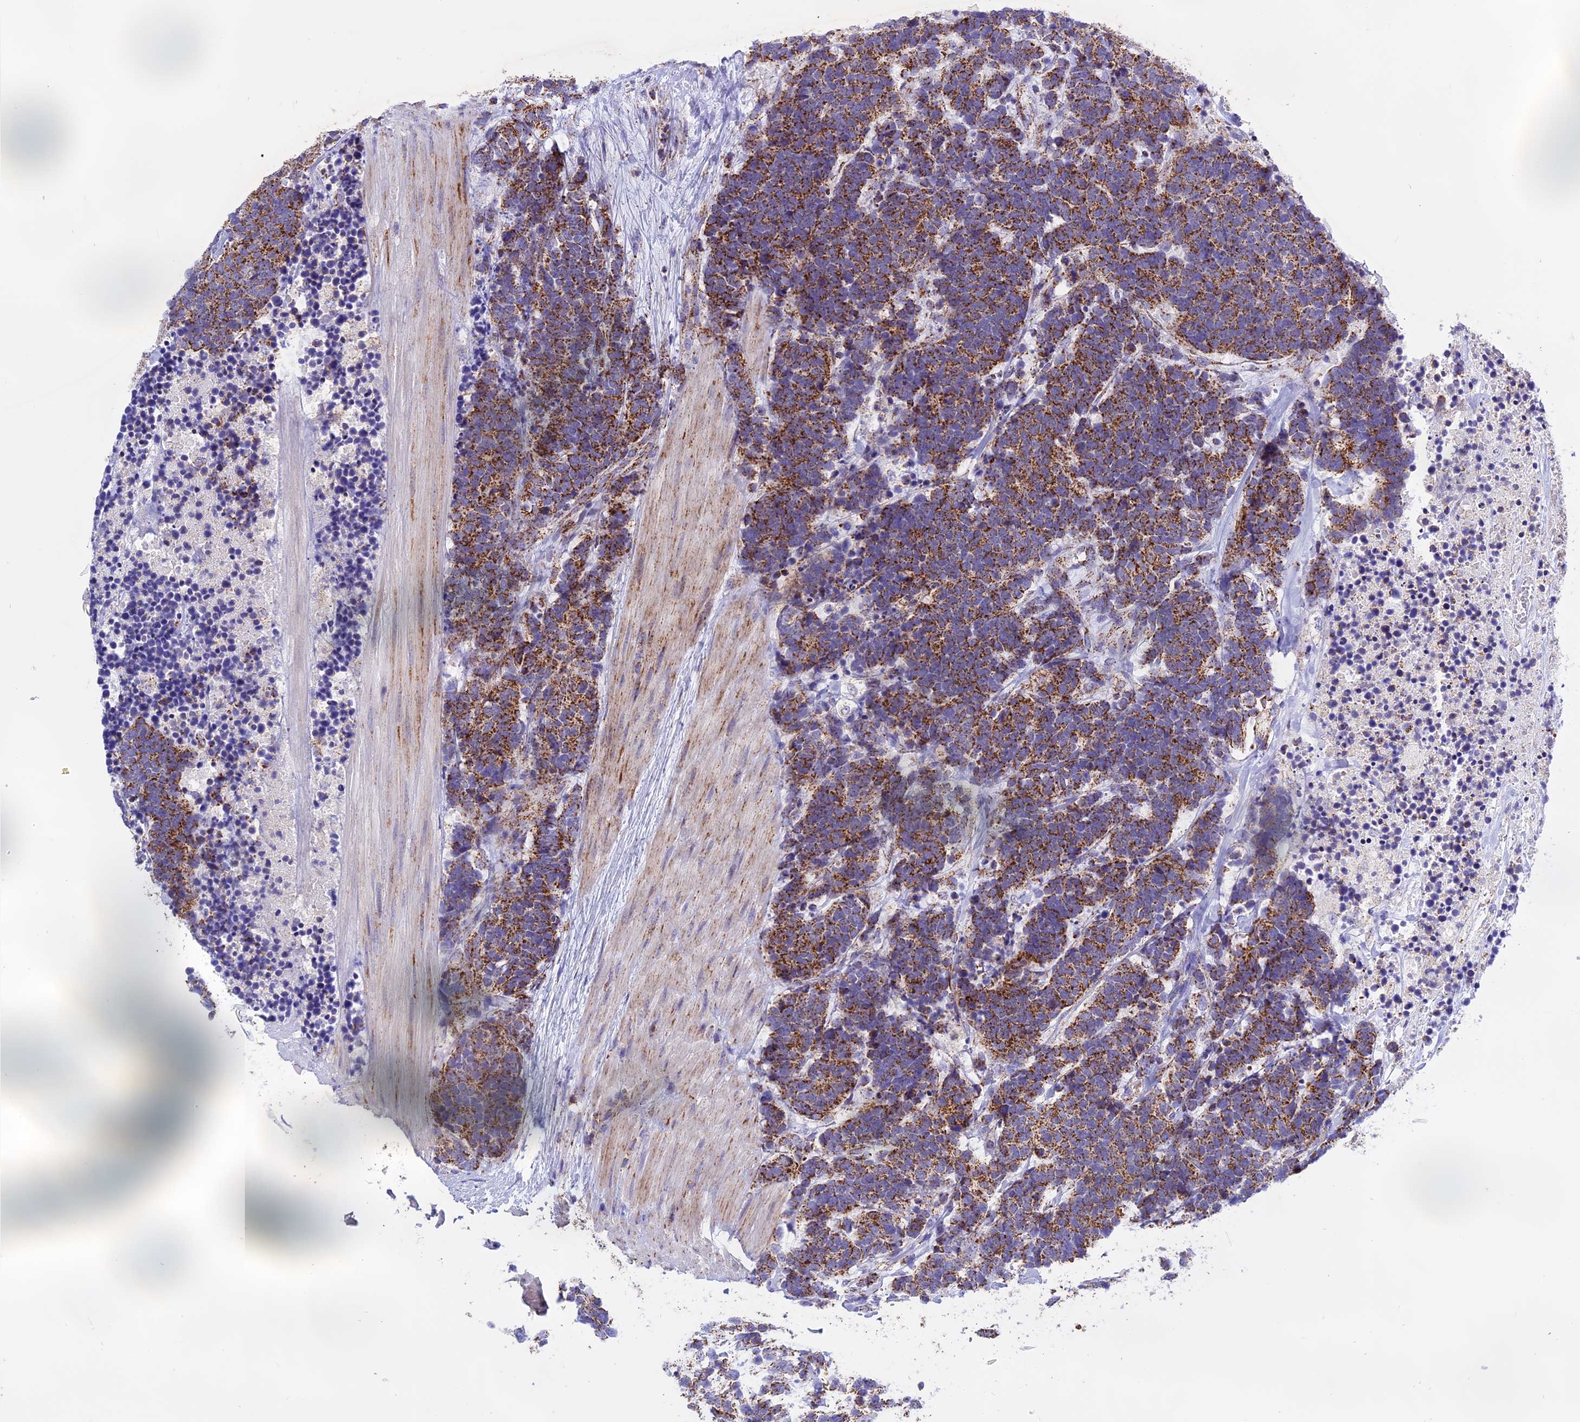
{"staining": {"intensity": "strong", "quantity": ">75%", "location": "cytoplasmic/membranous"}, "tissue": "carcinoid", "cell_type": "Tumor cells", "image_type": "cancer", "snomed": [{"axis": "morphology", "description": "Carcinoma, NOS"}, {"axis": "morphology", "description": "Carcinoid, malignant, NOS"}, {"axis": "topography", "description": "Urinary bladder"}], "caption": "IHC (DAB) staining of human carcinoid (malignant) shows strong cytoplasmic/membranous protein positivity in about >75% of tumor cells. Immunohistochemistry (ihc) stains the protein in brown and the nuclei are stained blue.", "gene": "MRPS34", "patient": {"sex": "male", "age": 57}}